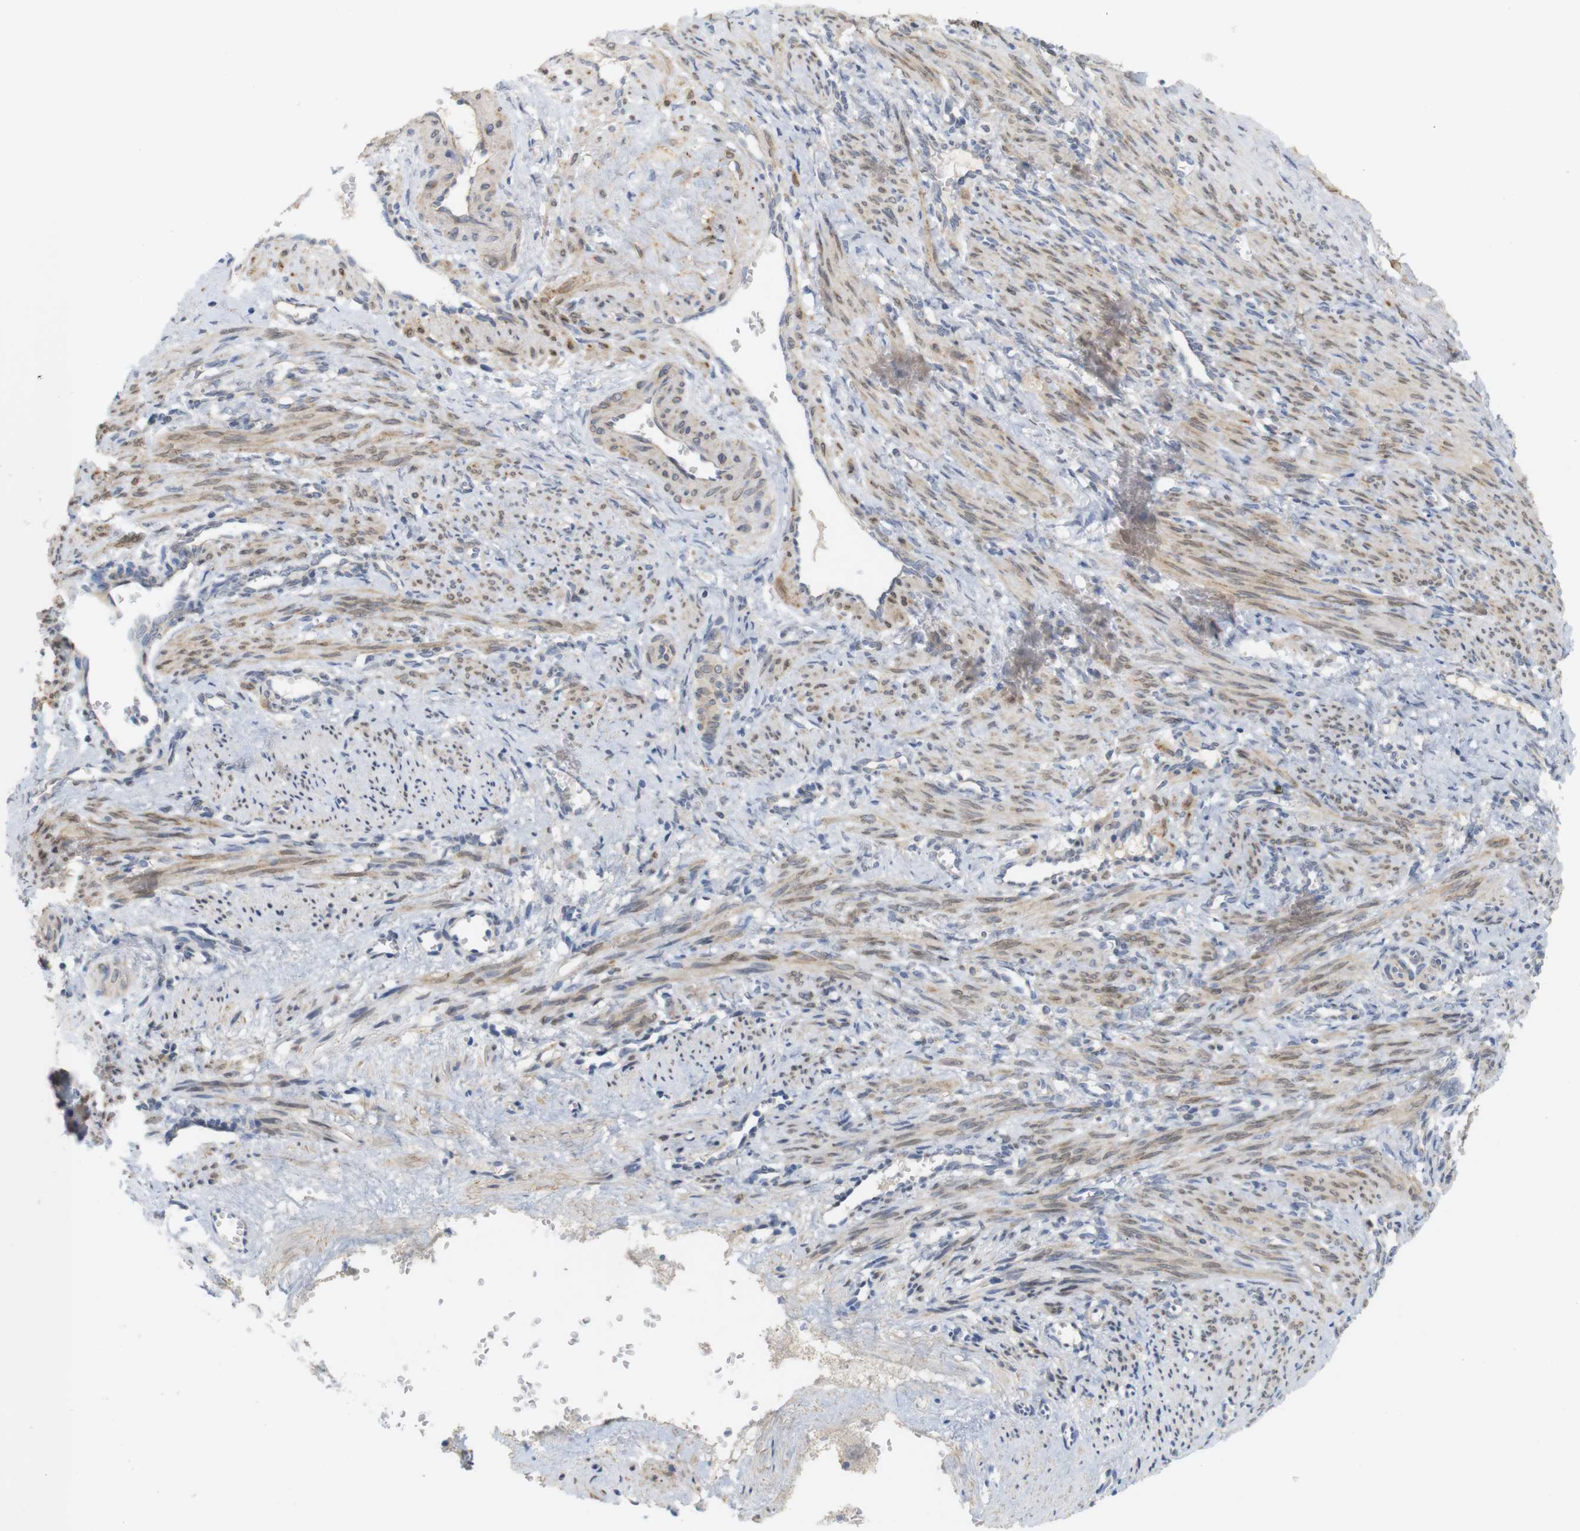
{"staining": {"intensity": "moderate", "quantity": ">75%", "location": "cytoplasmic/membranous"}, "tissue": "smooth muscle", "cell_type": "Smooth muscle cells", "image_type": "normal", "snomed": [{"axis": "morphology", "description": "Normal tissue, NOS"}, {"axis": "topography", "description": "Endometrium"}], "caption": "The histopathology image exhibits staining of unremarkable smooth muscle, revealing moderate cytoplasmic/membranous protein staining (brown color) within smooth muscle cells.", "gene": "ITPR1", "patient": {"sex": "female", "age": 33}}